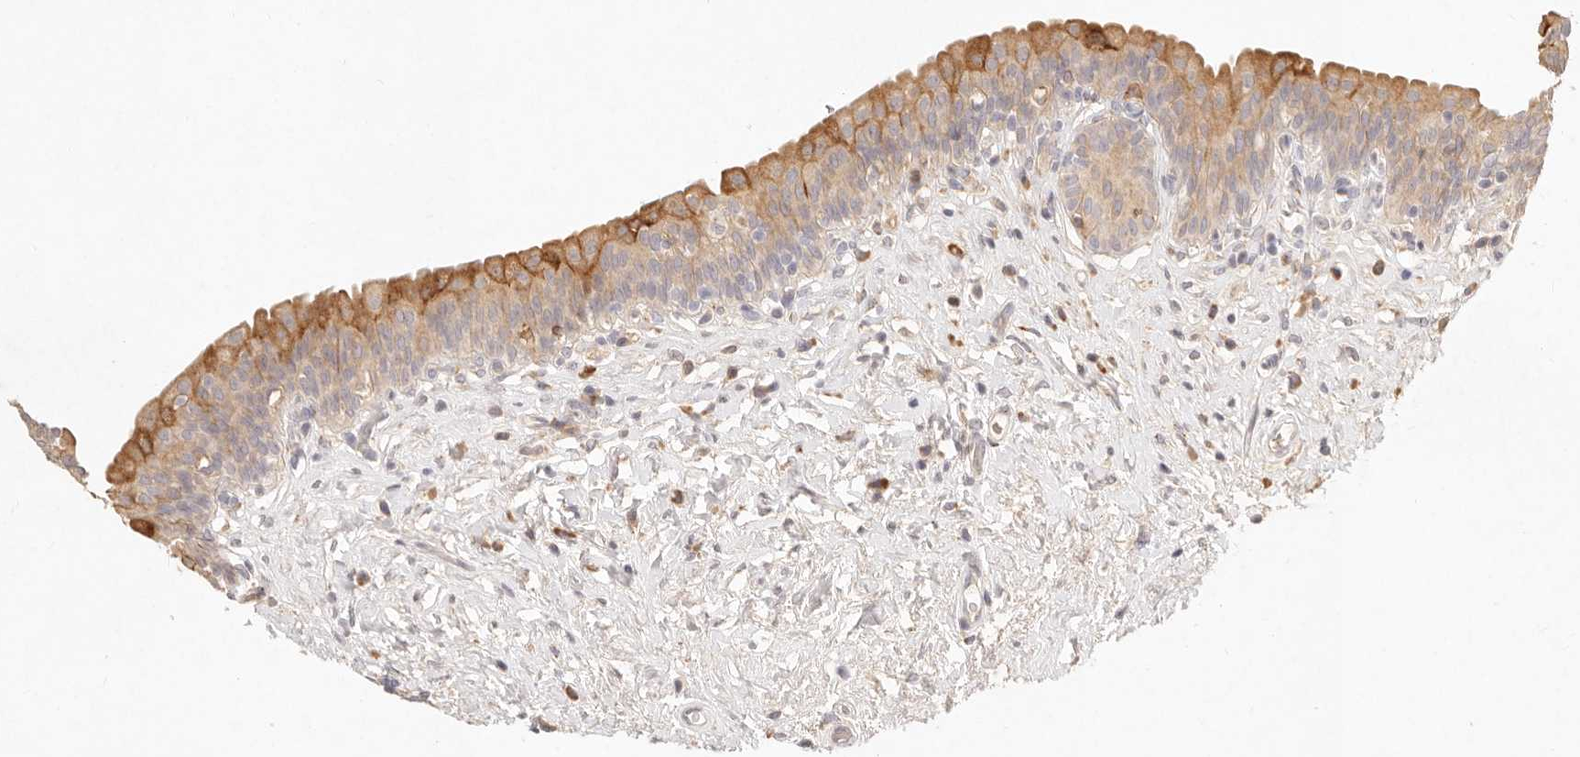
{"staining": {"intensity": "strong", "quantity": "25%-75%", "location": "cytoplasmic/membranous"}, "tissue": "urinary bladder", "cell_type": "Urothelial cells", "image_type": "normal", "snomed": [{"axis": "morphology", "description": "Normal tissue, NOS"}, {"axis": "topography", "description": "Urinary bladder"}], "caption": "This image displays immunohistochemistry staining of benign urinary bladder, with high strong cytoplasmic/membranous staining in about 25%-75% of urothelial cells.", "gene": "C1orf127", "patient": {"sex": "male", "age": 83}}